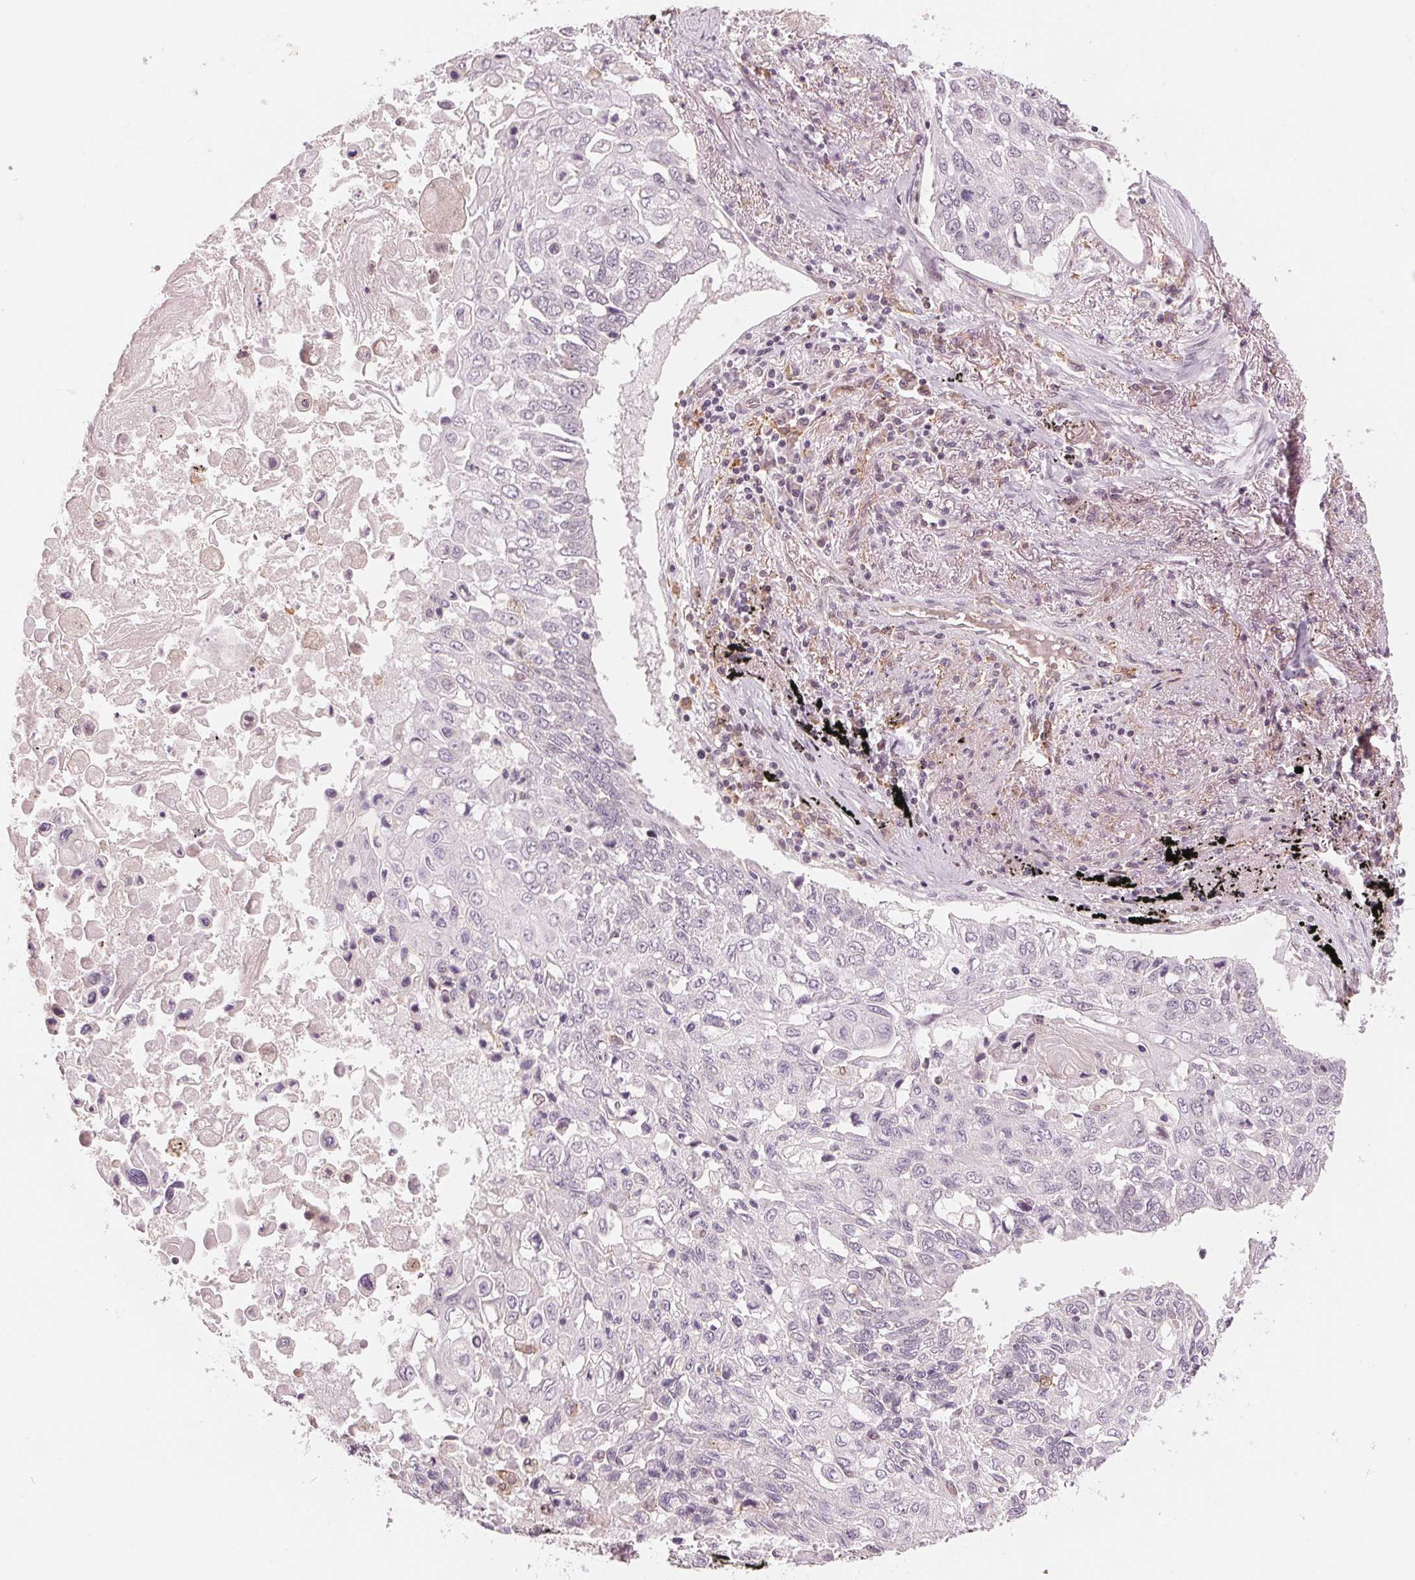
{"staining": {"intensity": "negative", "quantity": "none", "location": "none"}, "tissue": "lung cancer", "cell_type": "Tumor cells", "image_type": "cancer", "snomed": [{"axis": "morphology", "description": "Squamous cell carcinoma, NOS"}, {"axis": "topography", "description": "Lung"}], "caption": "Lung cancer was stained to show a protein in brown. There is no significant positivity in tumor cells. (Immunohistochemistry, brightfield microscopy, high magnification).", "gene": "IL9R", "patient": {"sex": "male", "age": 75}}